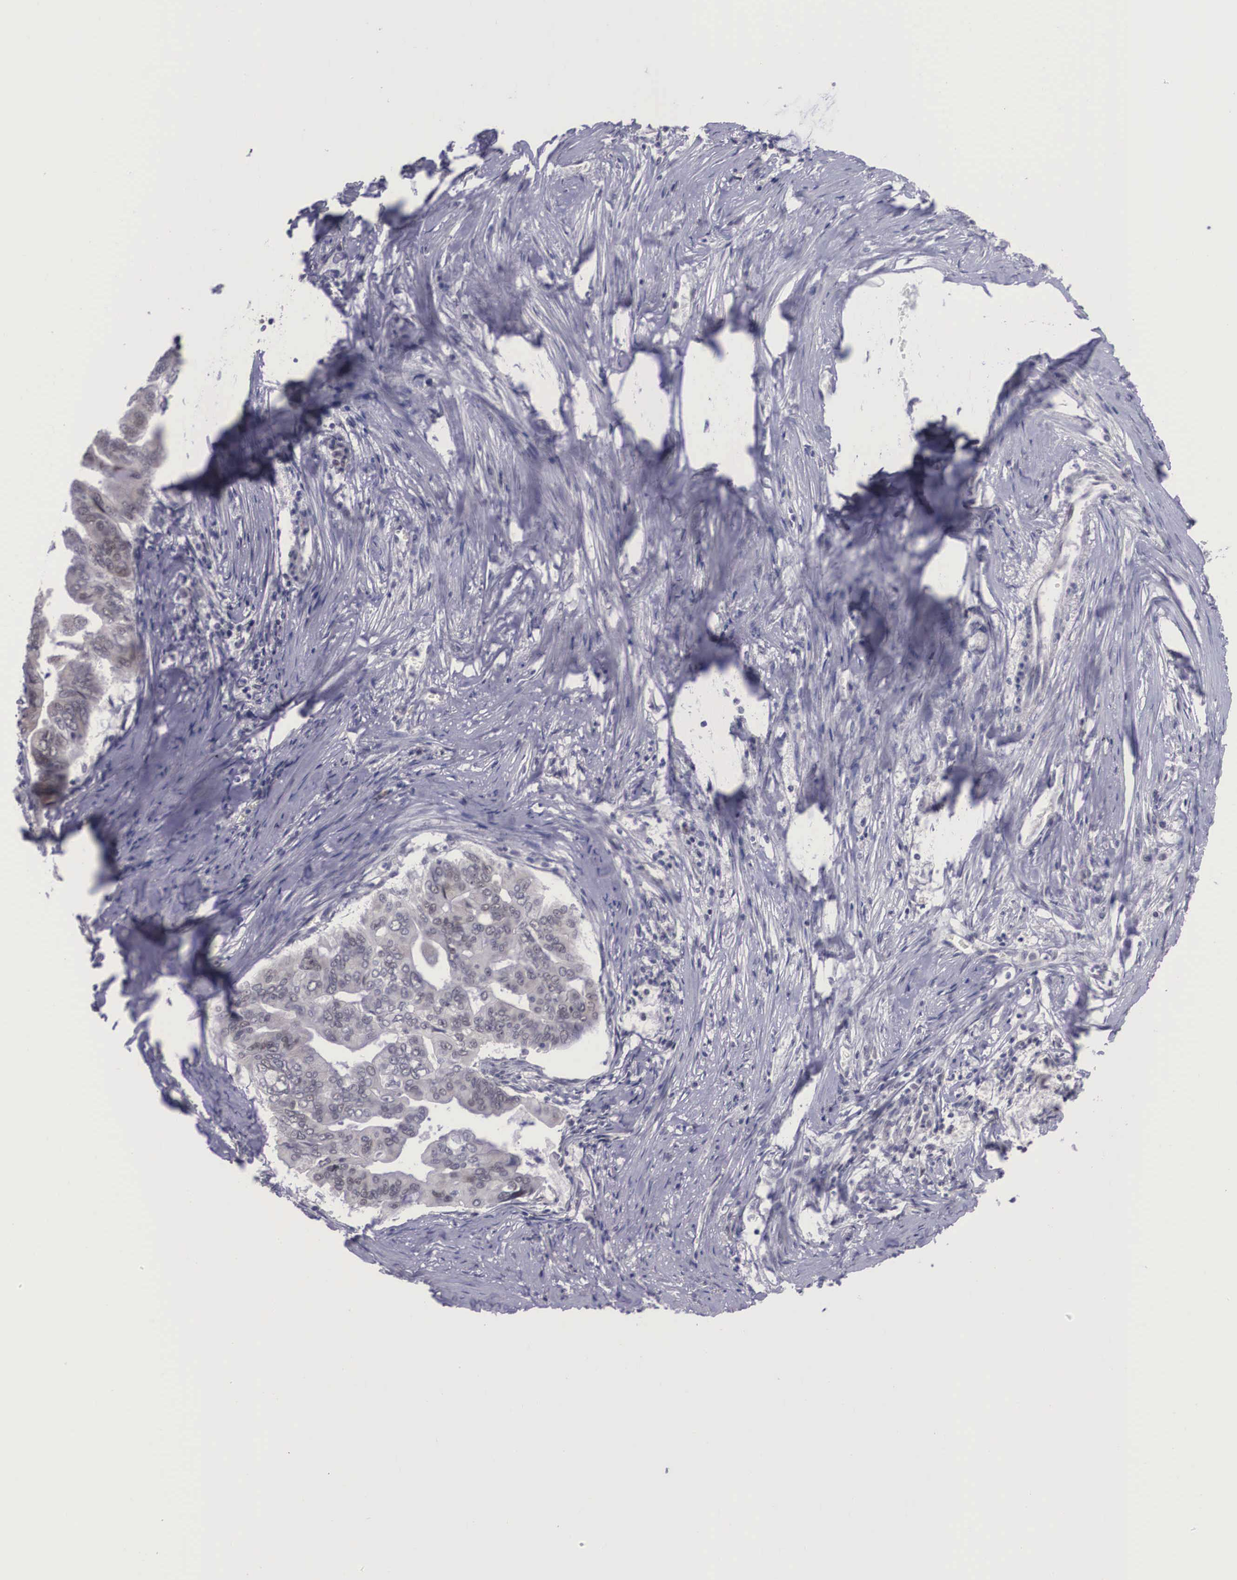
{"staining": {"intensity": "negative", "quantity": "none", "location": "none"}, "tissue": "stomach cancer", "cell_type": "Tumor cells", "image_type": "cancer", "snomed": [{"axis": "morphology", "description": "Adenocarcinoma, NOS"}, {"axis": "topography", "description": "Stomach, upper"}], "caption": "IHC of stomach cancer (adenocarcinoma) shows no staining in tumor cells.", "gene": "ZNF275", "patient": {"sex": "male", "age": 80}}